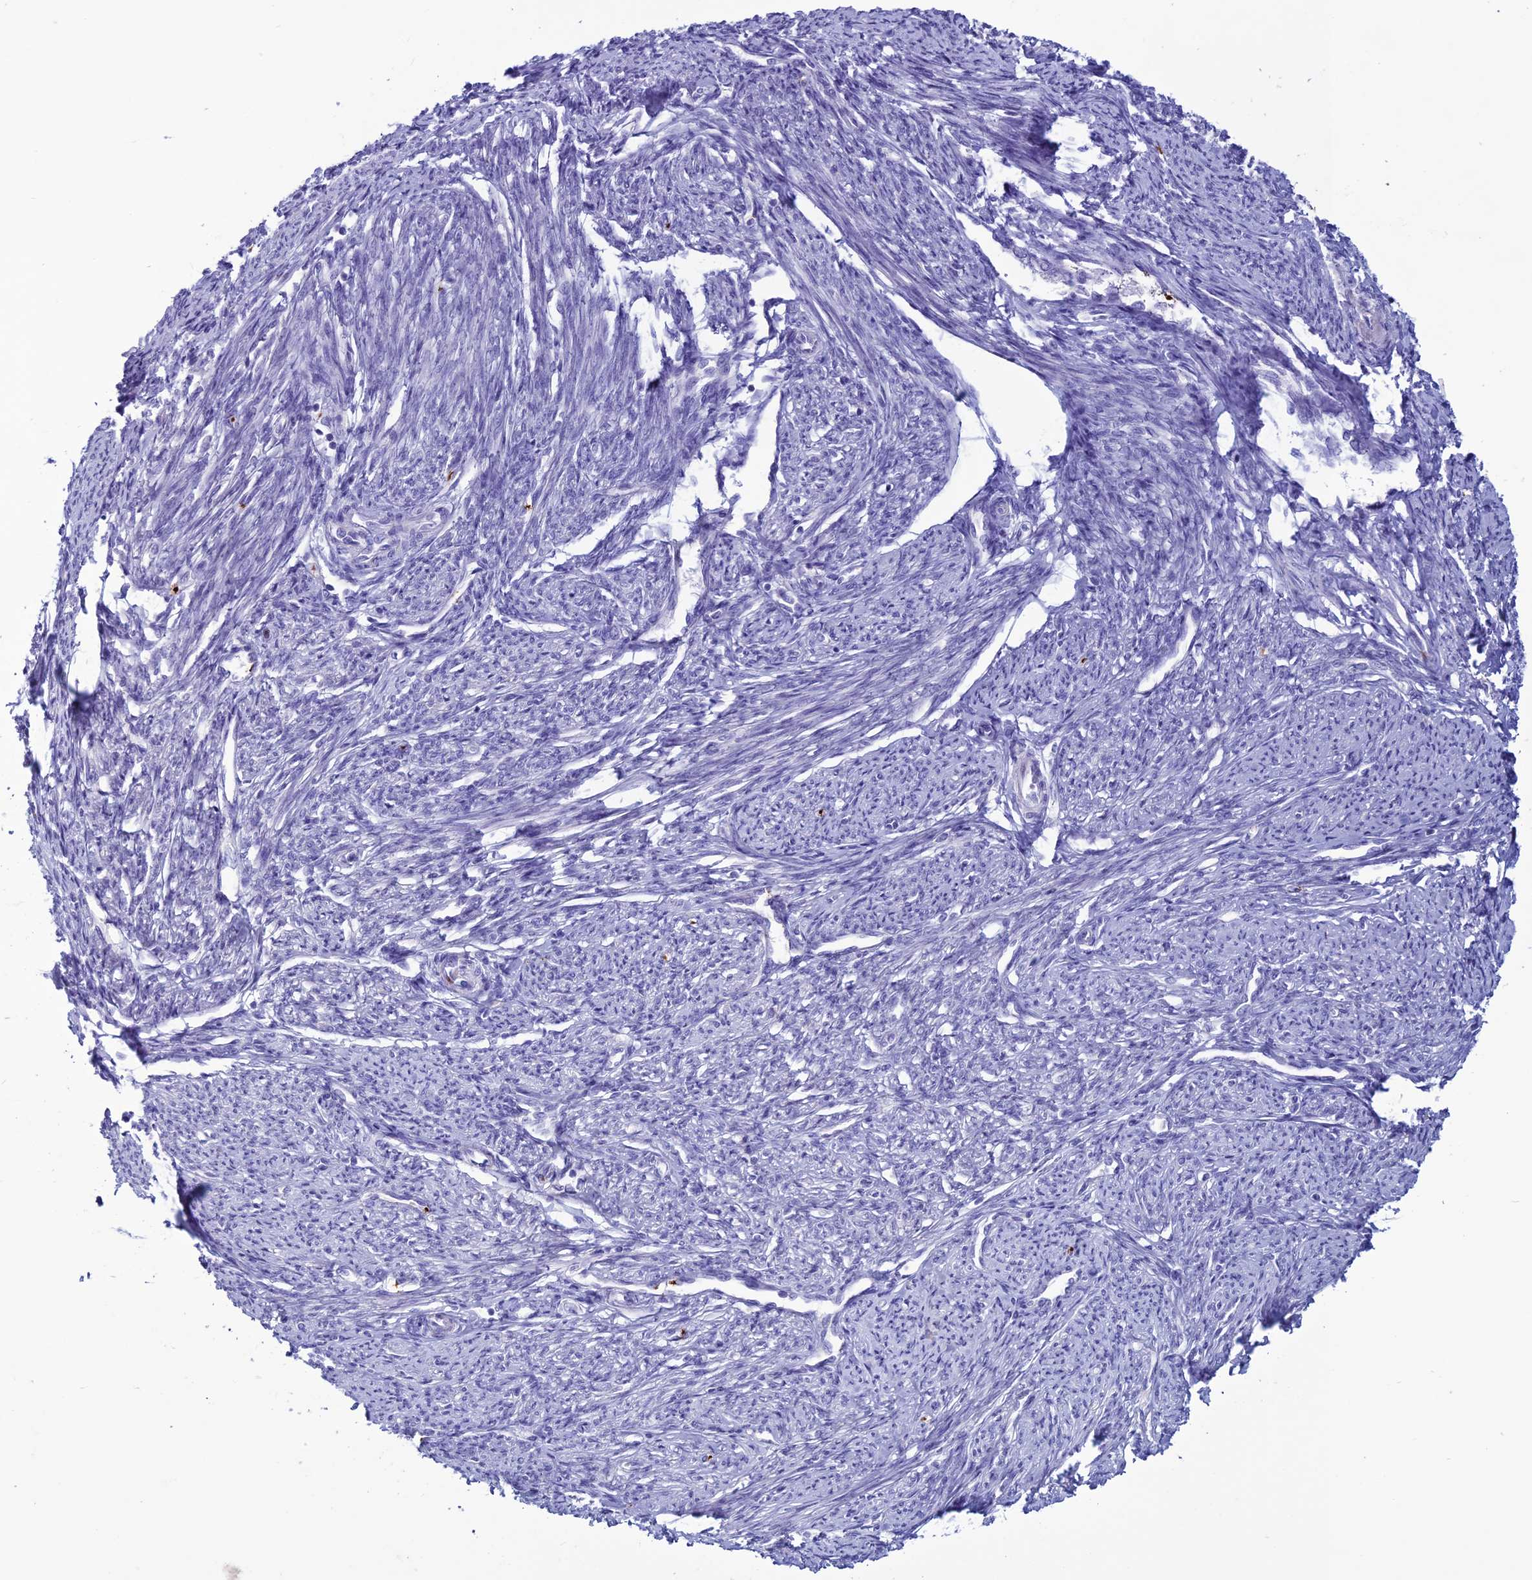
{"staining": {"intensity": "negative", "quantity": "none", "location": "none"}, "tissue": "smooth muscle", "cell_type": "Smooth muscle cells", "image_type": "normal", "snomed": [{"axis": "morphology", "description": "Normal tissue, NOS"}, {"axis": "topography", "description": "Smooth muscle"}, {"axis": "topography", "description": "Uterus"}], "caption": "This is an IHC histopathology image of benign smooth muscle. There is no expression in smooth muscle cells.", "gene": "C21orf140", "patient": {"sex": "female", "age": 59}}